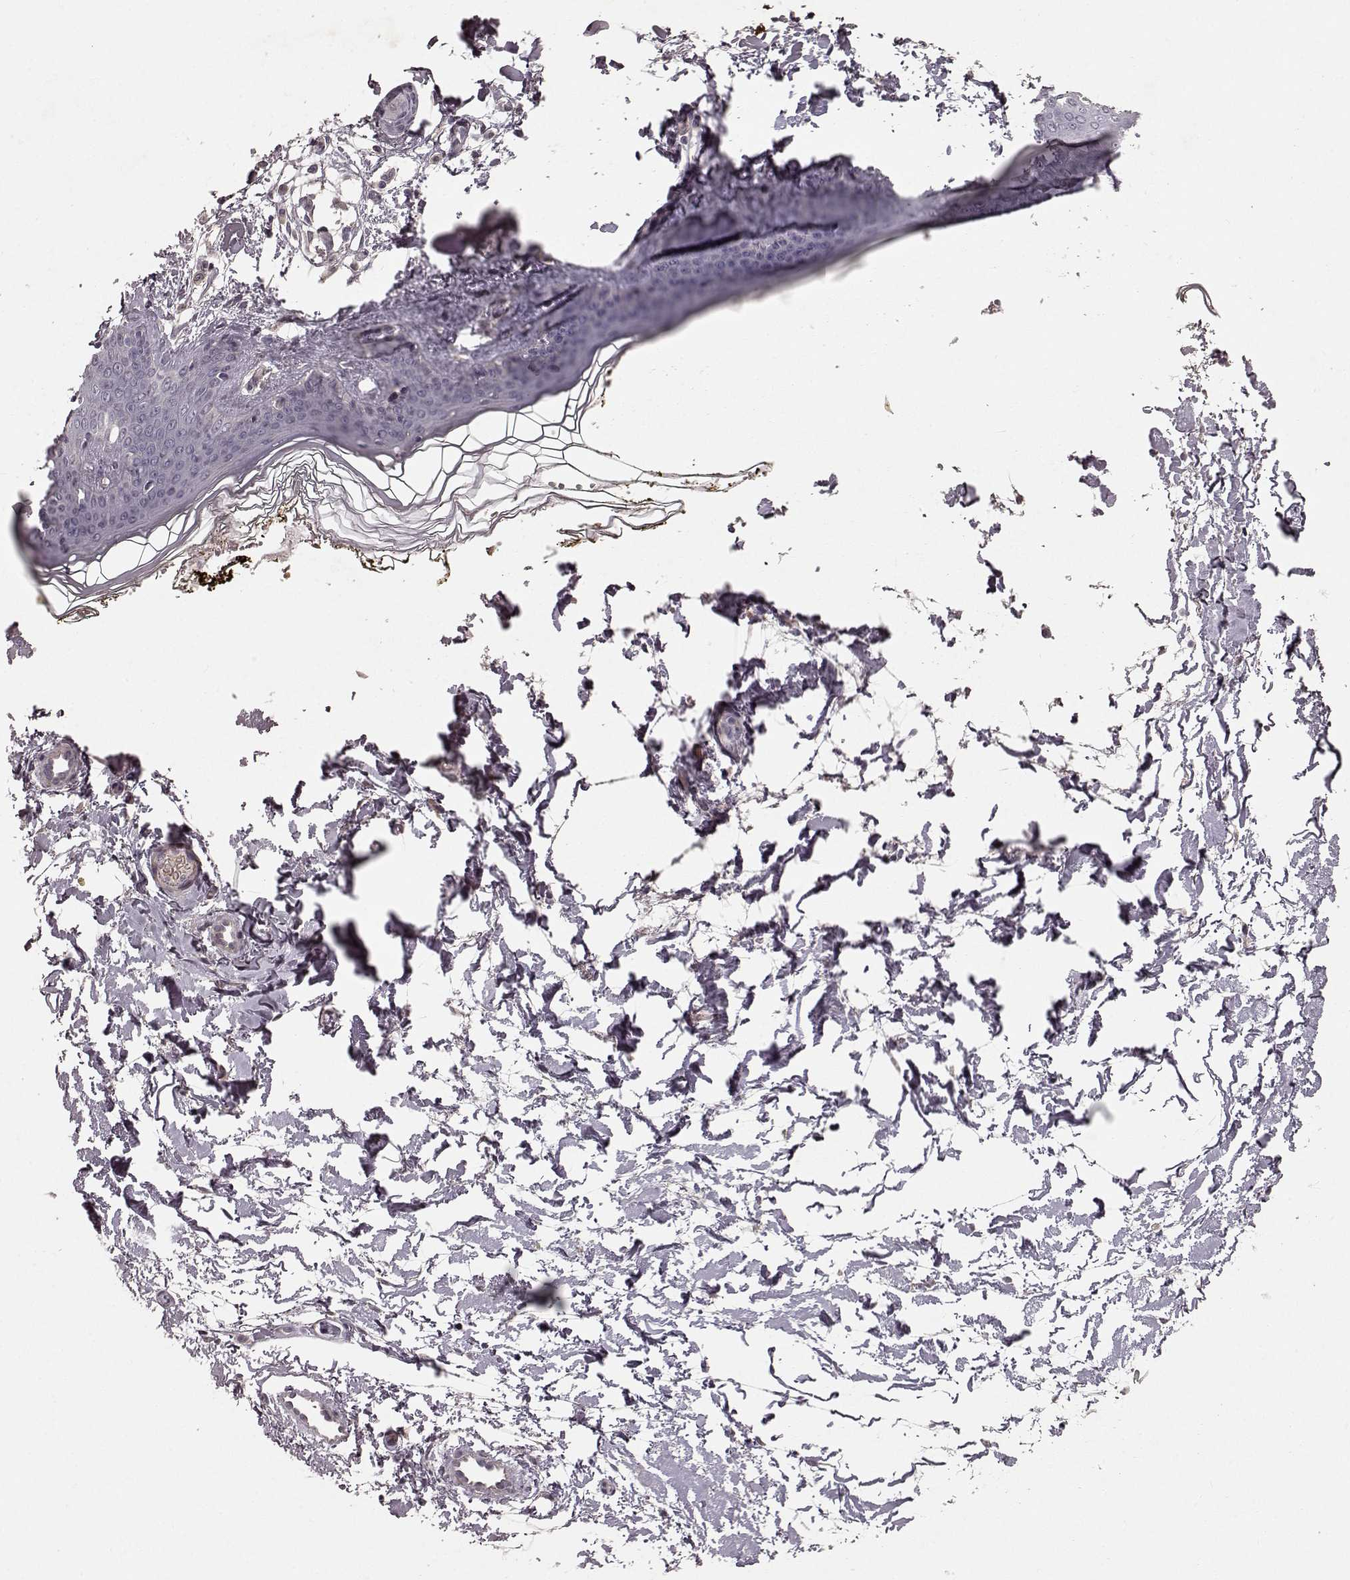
{"staining": {"intensity": "negative", "quantity": "none", "location": "none"}, "tissue": "skin", "cell_type": "Fibroblasts", "image_type": "normal", "snomed": [{"axis": "morphology", "description": "Normal tissue, NOS"}, {"axis": "topography", "description": "Skin"}], "caption": "An immunohistochemistry (IHC) photomicrograph of normal skin is shown. There is no staining in fibroblasts of skin. Nuclei are stained in blue.", "gene": "SLC22A18", "patient": {"sex": "female", "age": 34}}